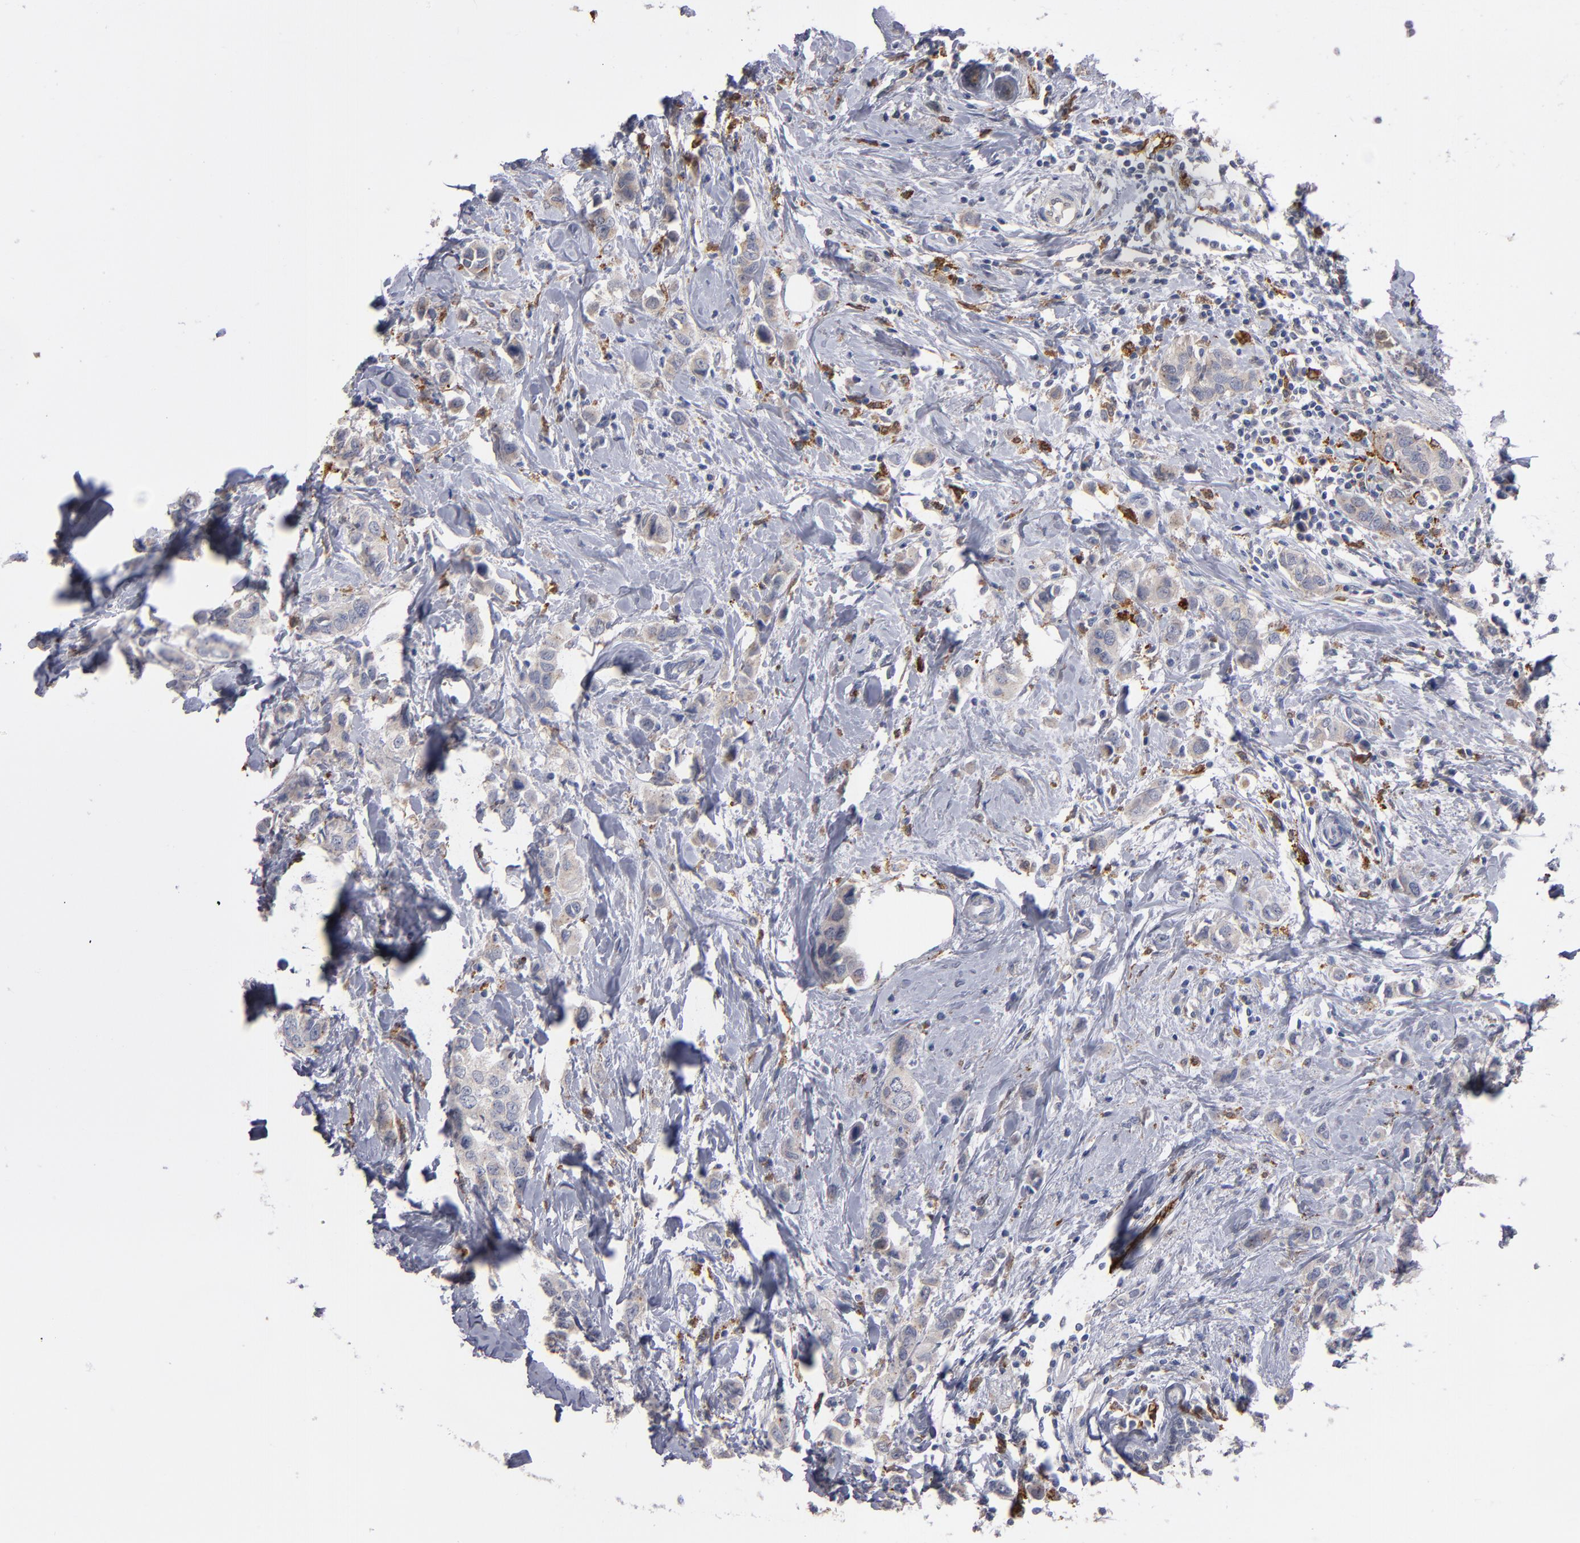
{"staining": {"intensity": "weak", "quantity": ">75%", "location": "cytoplasmic/membranous"}, "tissue": "breast cancer", "cell_type": "Tumor cells", "image_type": "cancer", "snomed": [{"axis": "morphology", "description": "Normal tissue, NOS"}, {"axis": "morphology", "description": "Duct carcinoma"}, {"axis": "topography", "description": "Breast"}], "caption": "Protein positivity by immunohistochemistry reveals weak cytoplasmic/membranous positivity in approximately >75% of tumor cells in breast infiltrating ductal carcinoma. The protein of interest is stained brown, and the nuclei are stained in blue (DAB (3,3'-diaminobenzidine) IHC with brightfield microscopy, high magnification).", "gene": "SELP", "patient": {"sex": "female", "age": 50}}